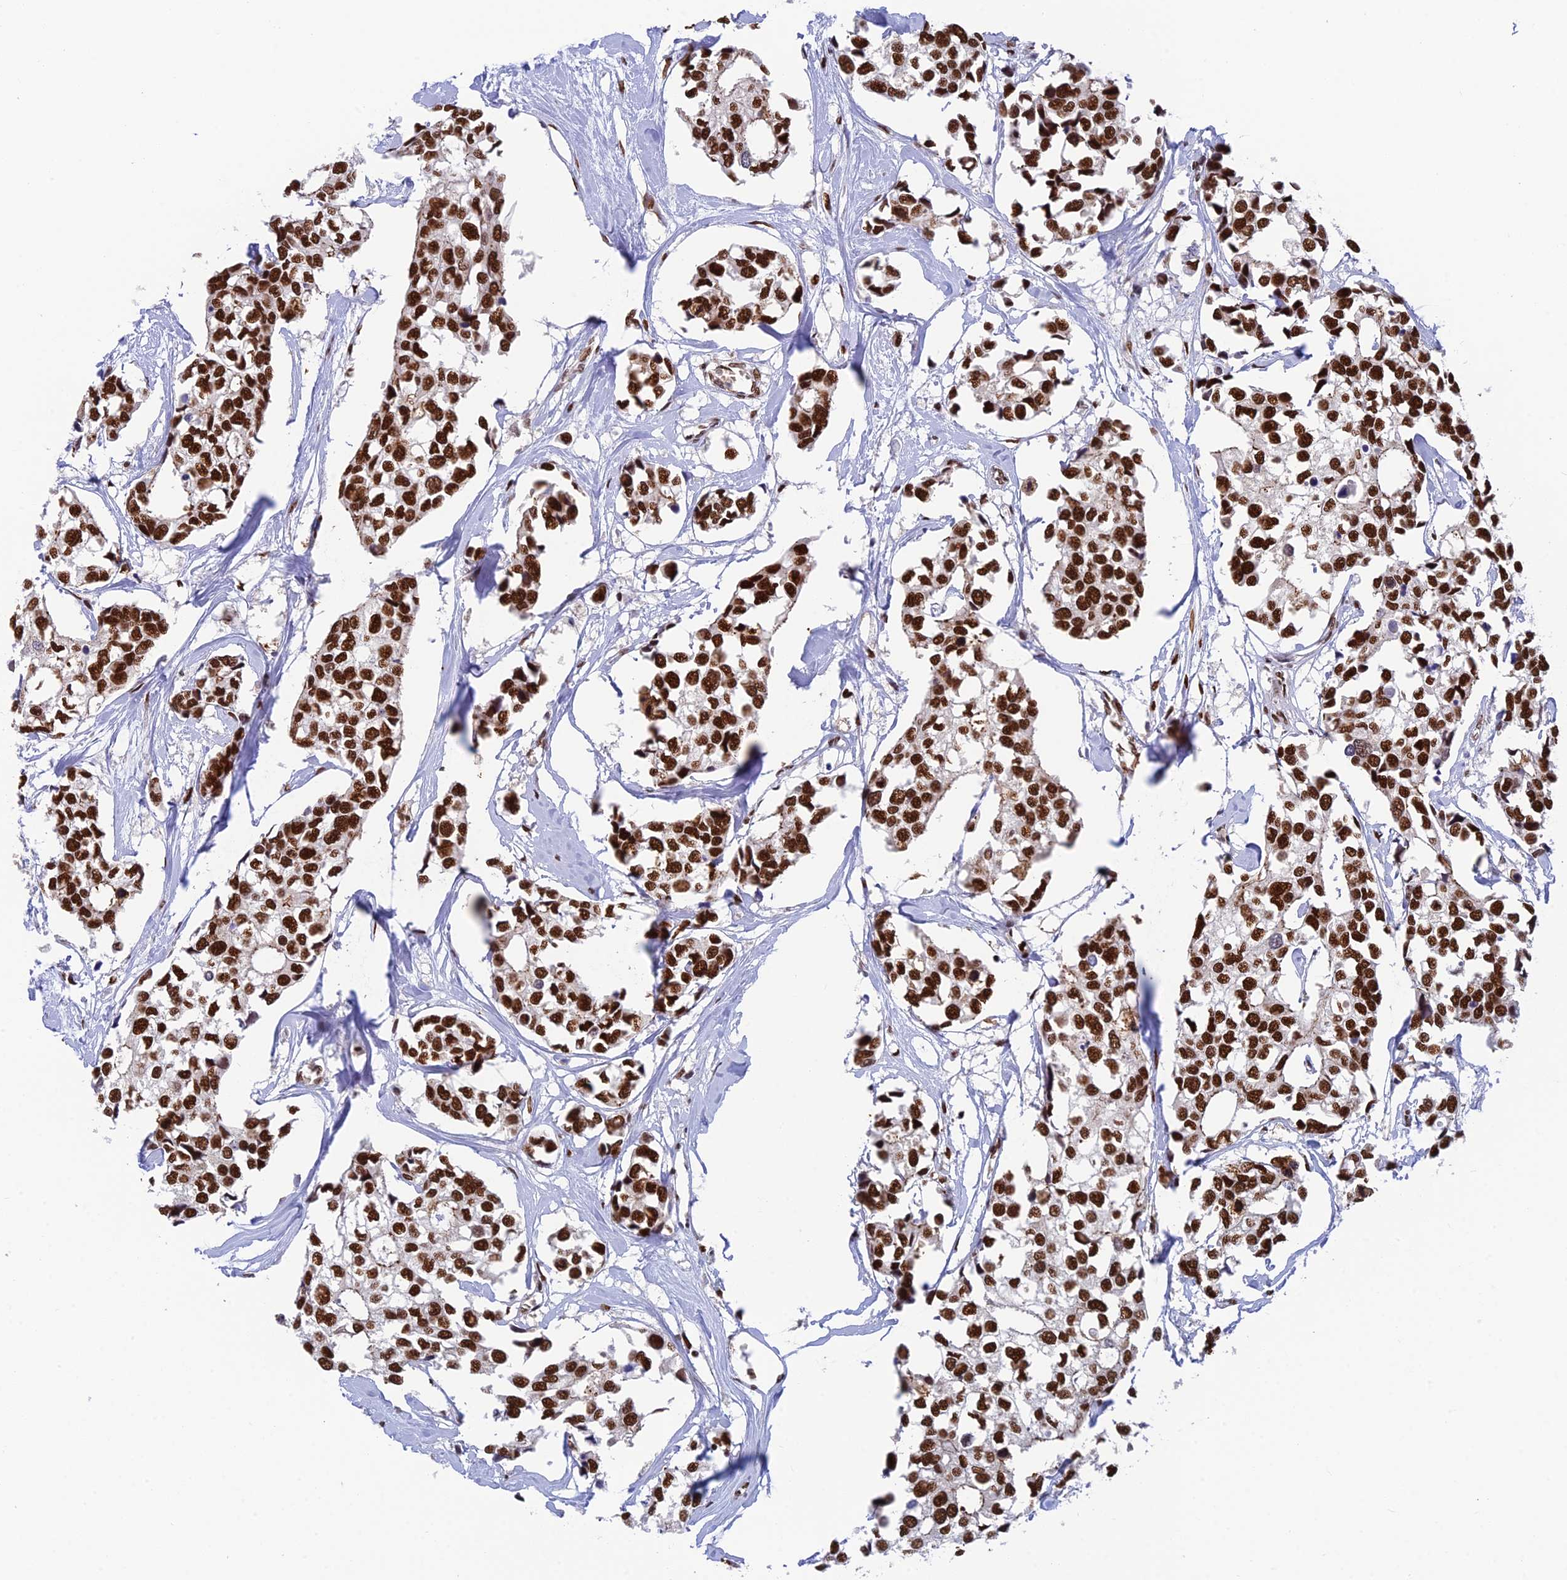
{"staining": {"intensity": "strong", "quantity": ">75%", "location": "nuclear"}, "tissue": "breast cancer", "cell_type": "Tumor cells", "image_type": "cancer", "snomed": [{"axis": "morphology", "description": "Duct carcinoma"}, {"axis": "topography", "description": "Breast"}], "caption": "Breast cancer was stained to show a protein in brown. There is high levels of strong nuclear staining in about >75% of tumor cells.", "gene": "EEF1AKMT3", "patient": {"sex": "female", "age": 83}}